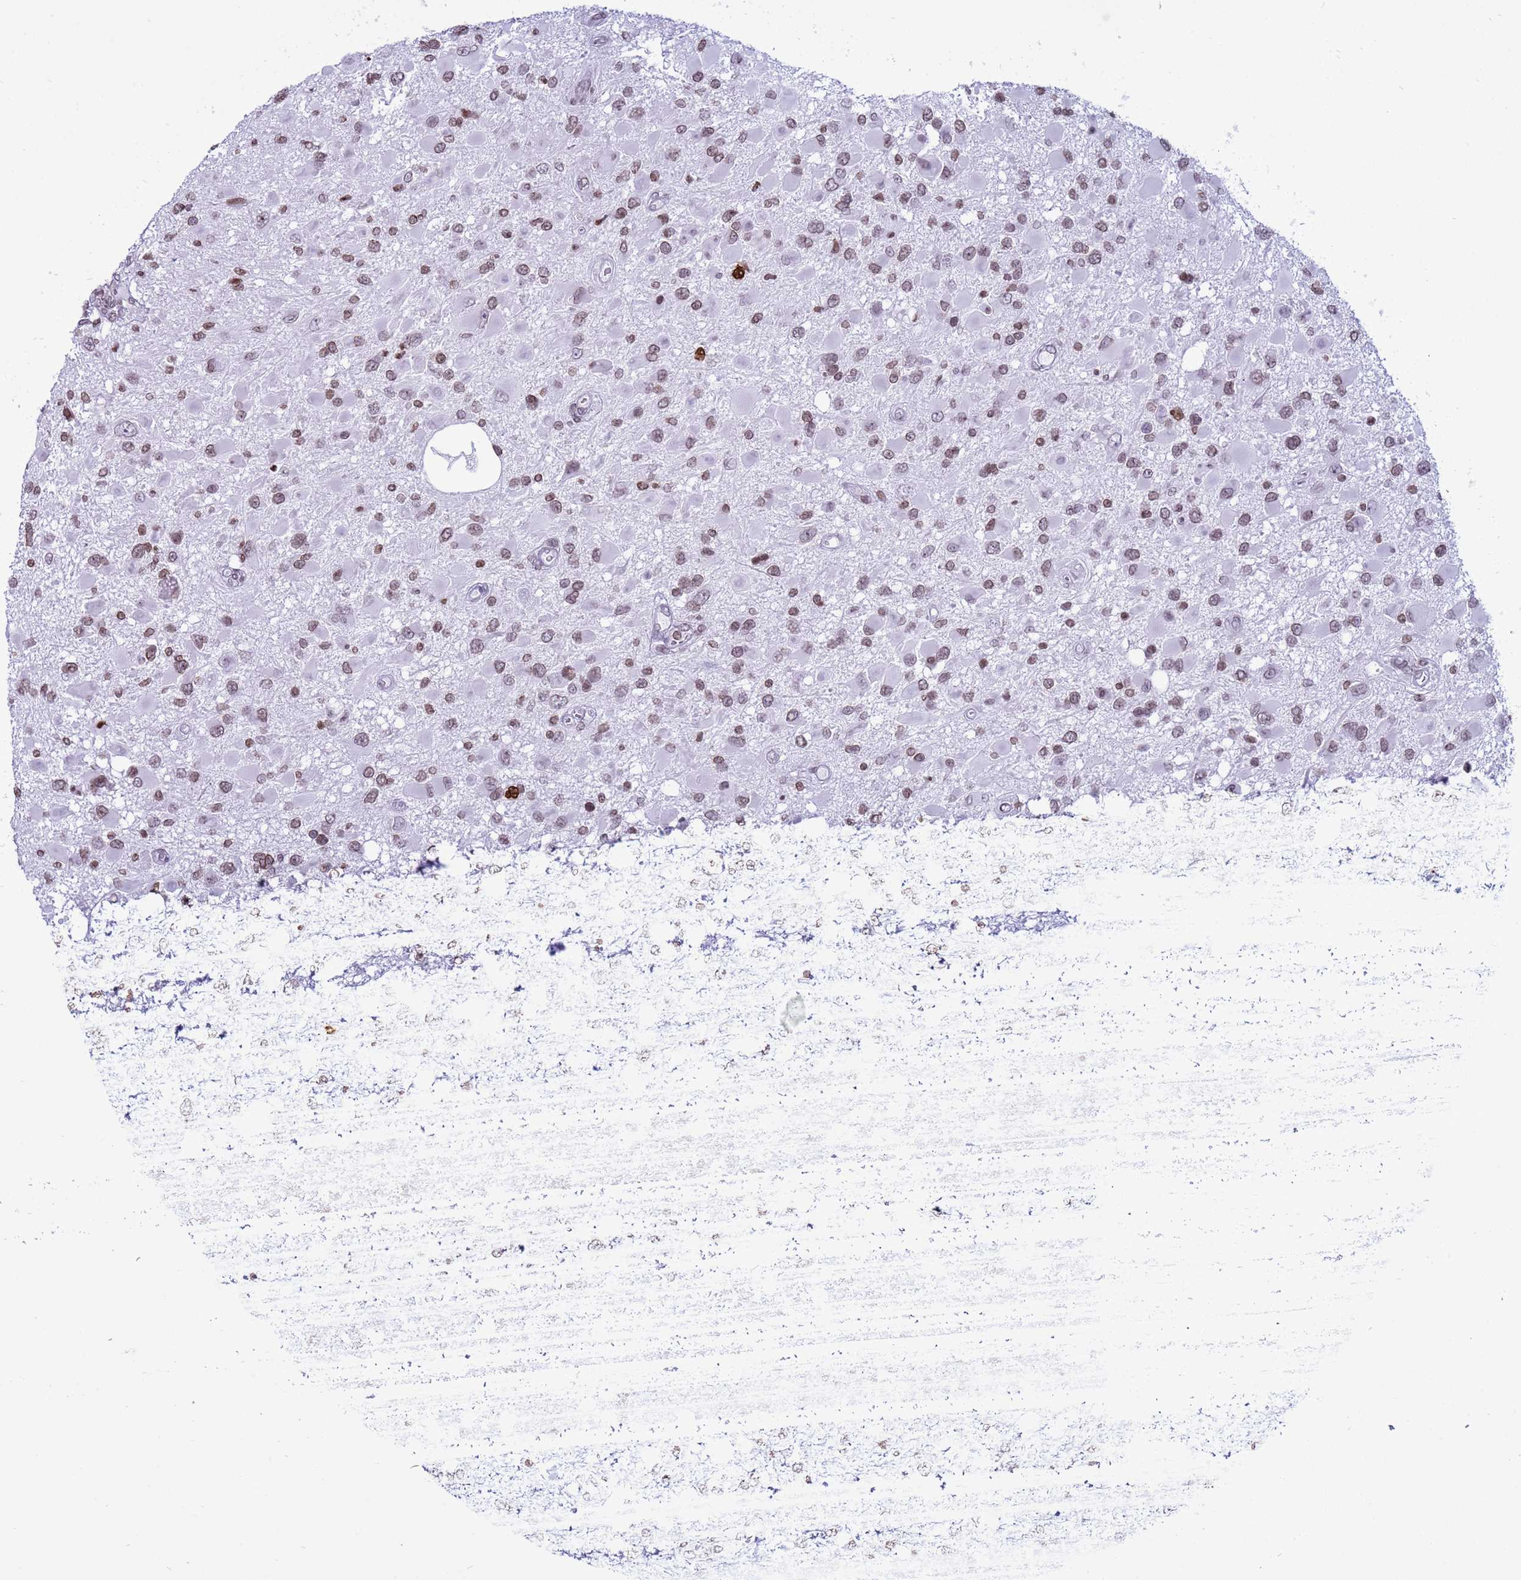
{"staining": {"intensity": "moderate", "quantity": ">75%", "location": "nuclear"}, "tissue": "glioma", "cell_type": "Tumor cells", "image_type": "cancer", "snomed": [{"axis": "morphology", "description": "Glioma, malignant, High grade"}, {"axis": "topography", "description": "Brain"}], "caption": "A micrograph showing moderate nuclear expression in about >75% of tumor cells in glioma, as visualized by brown immunohistochemical staining.", "gene": "H4C8", "patient": {"sex": "male", "age": 53}}